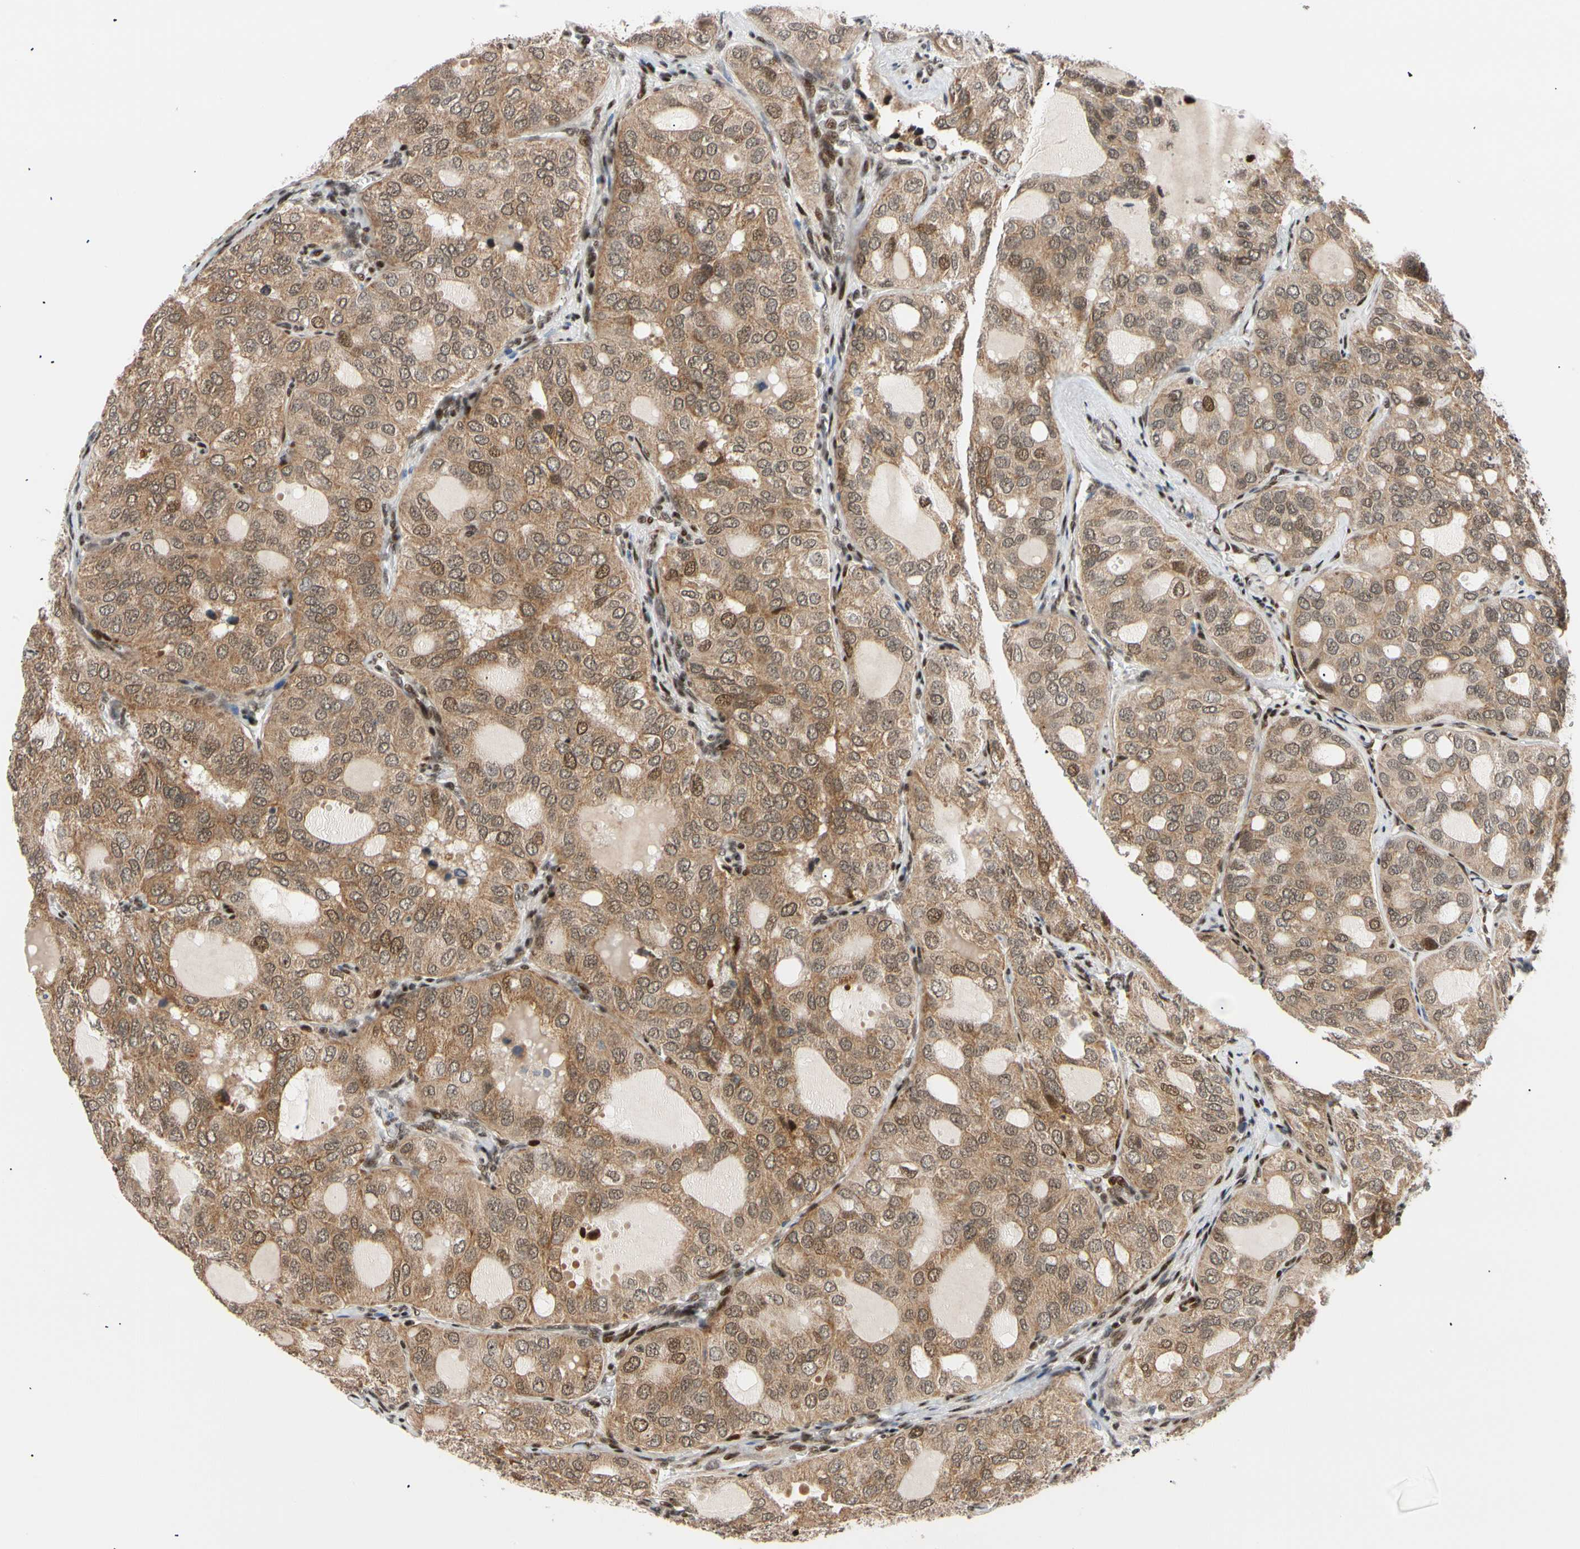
{"staining": {"intensity": "moderate", "quantity": ">75%", "location": "cytoplasmic/membranous"}, "tissue": "thyroid cancer", "cell_type": "Tumor cells", "image_type": "cancer", "snomed": [{"axis": "morphology", "description": "Follicular adenoma carcinoma, NOS"}, {"axis": "topography", "description": "Thyroid gland"}], "caption": "An immunohistochemistry histopathology image of neoplastic tissue is shown. Protein staining in brown labels moderate cytoplasmic/membranous positivity in thyroid follicular adenoma carcinoma within tumor cells.", "gene": "E2F1", "patient": {"sex": "male", "age": 75}}